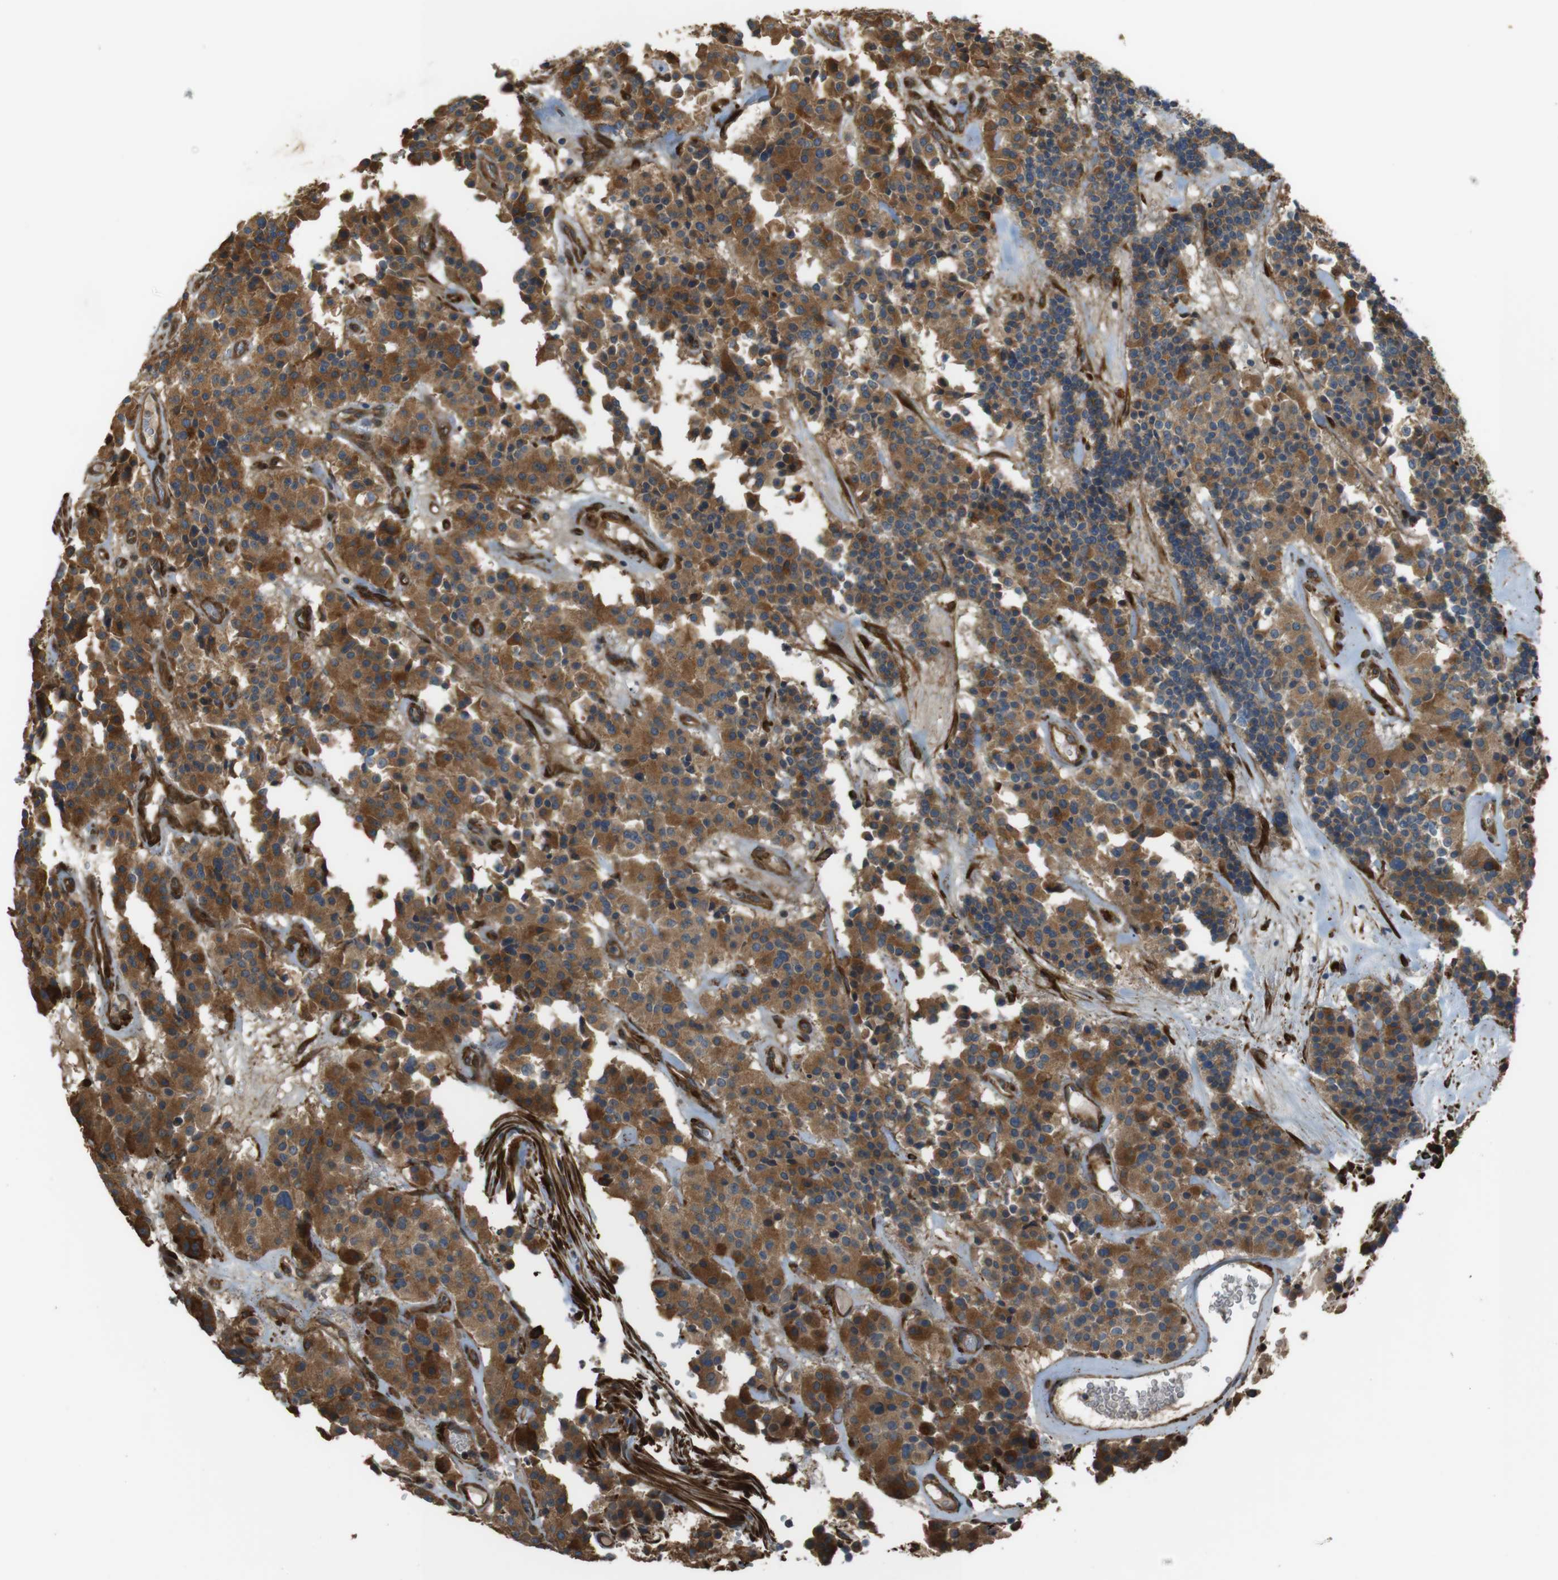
{"staining": {"intensity": "moderate", "quantity": ">75%", "location": "cytoplasmic/membranous"}, "tissue": "carcinoid", "cell_type": "Tumor cells", "image_type": "cancer", "snomed": [{"axis": "morphology", "description": "Carcinoid, malignant, NOS"}, {"axis": "topography", "description": "Lung"}], "caption": "Immunohistochemical staining of carcinoid displays moderate cytoplasmic/membranous protein positivity in about >75% of tumor cells.", "gene": "MSRB3", "patient": {"sex": "male", "age": 30}}